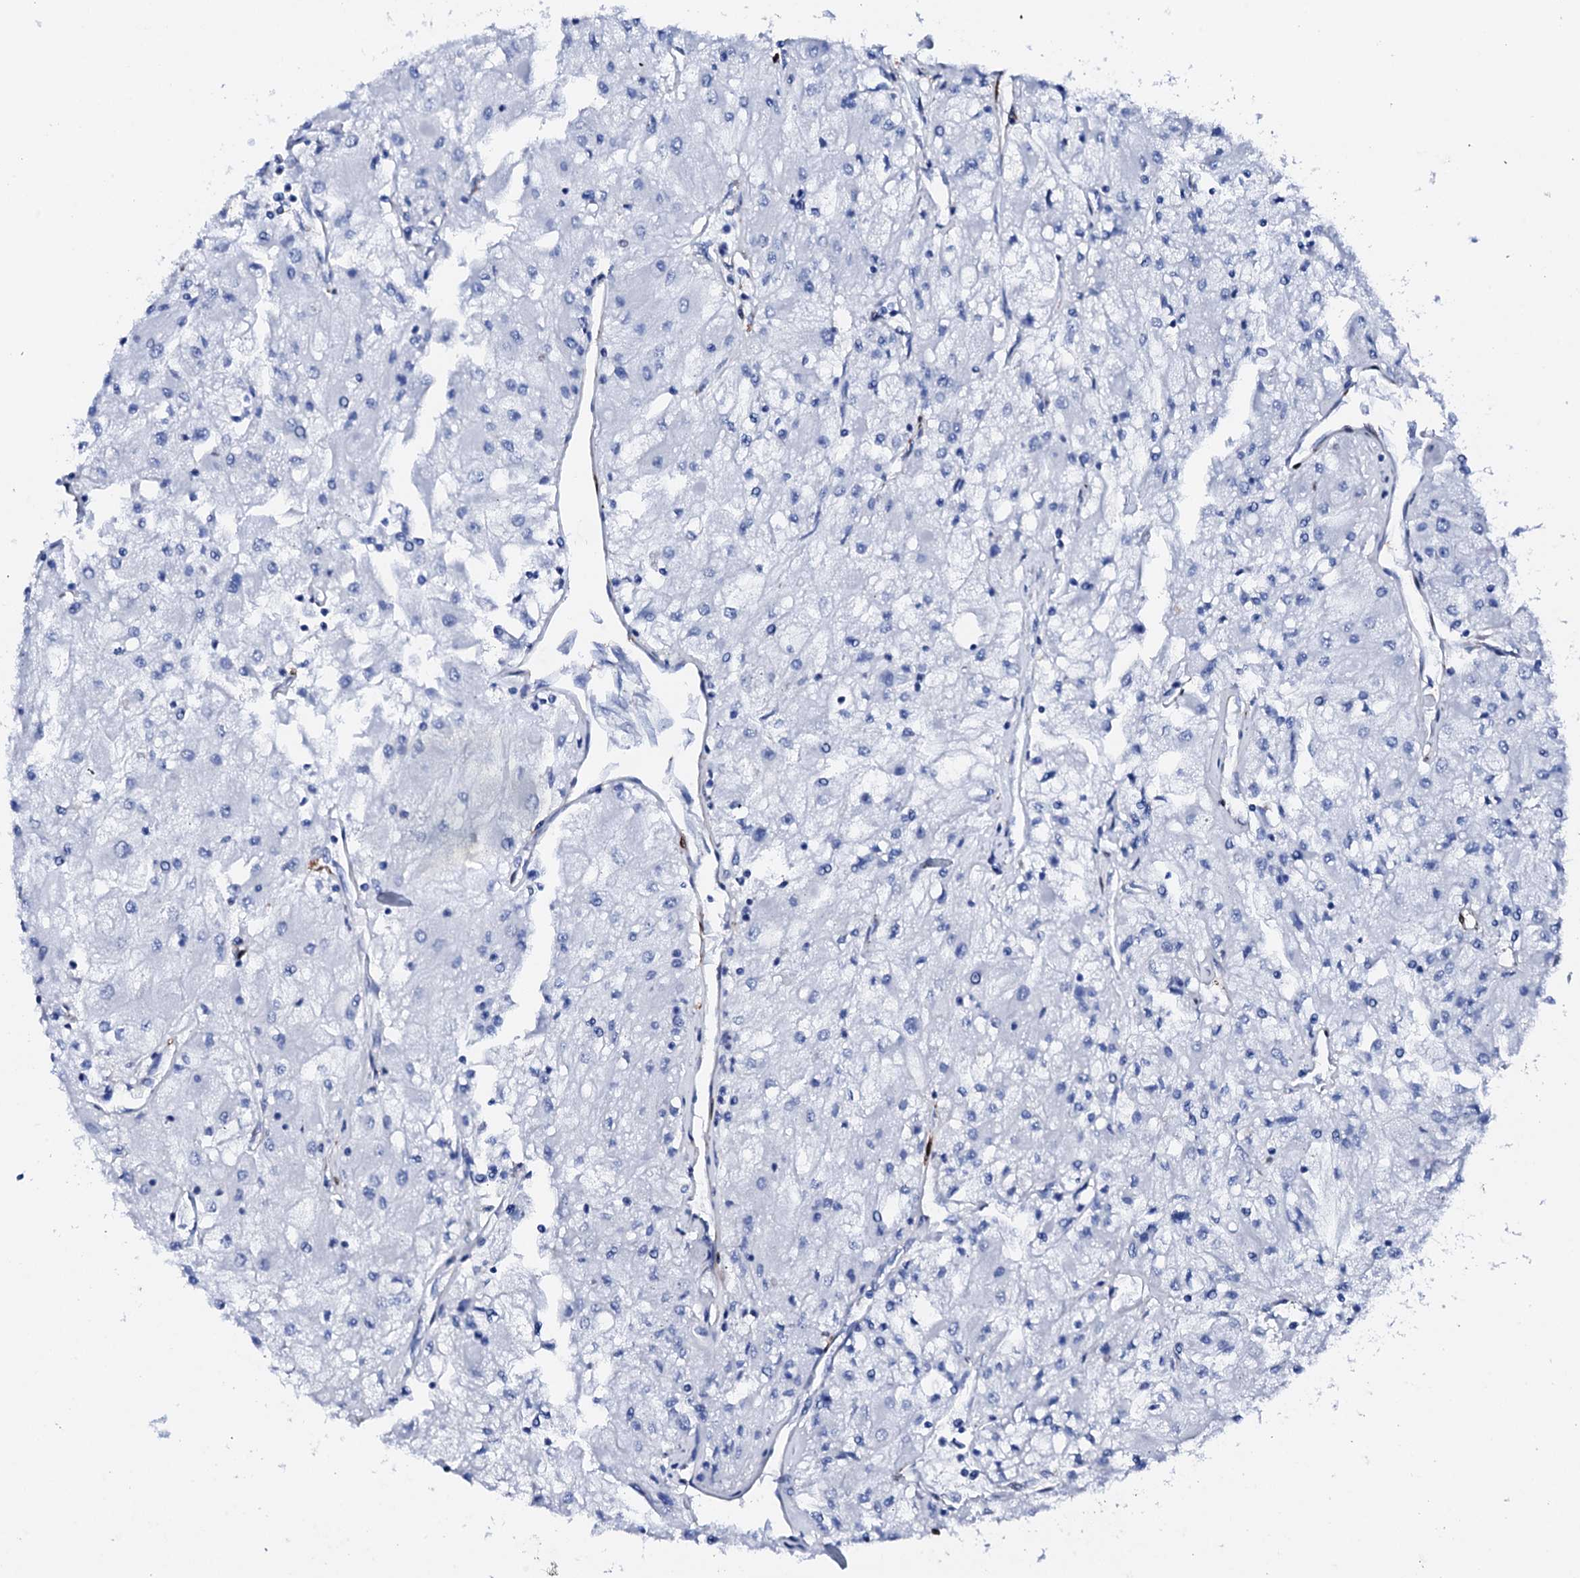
{"staining": {"intensity": "negative", "quantity": "none", "location": "none"}, "tissue": "renal cancer", "cell_type": "Tumor cells", "image_type": "cancer", "snomed": [{"axis": "morphology", "description": "Adenocarcinoma, NOS"}, {"axis": "topography", "description": "Kidney"}], "caption": "Protein analysis of renal cancer exhibits no significant positivity in tumor cells.", "gene": "NRIP2", "patient": {"sex": "male", "age": 80}}